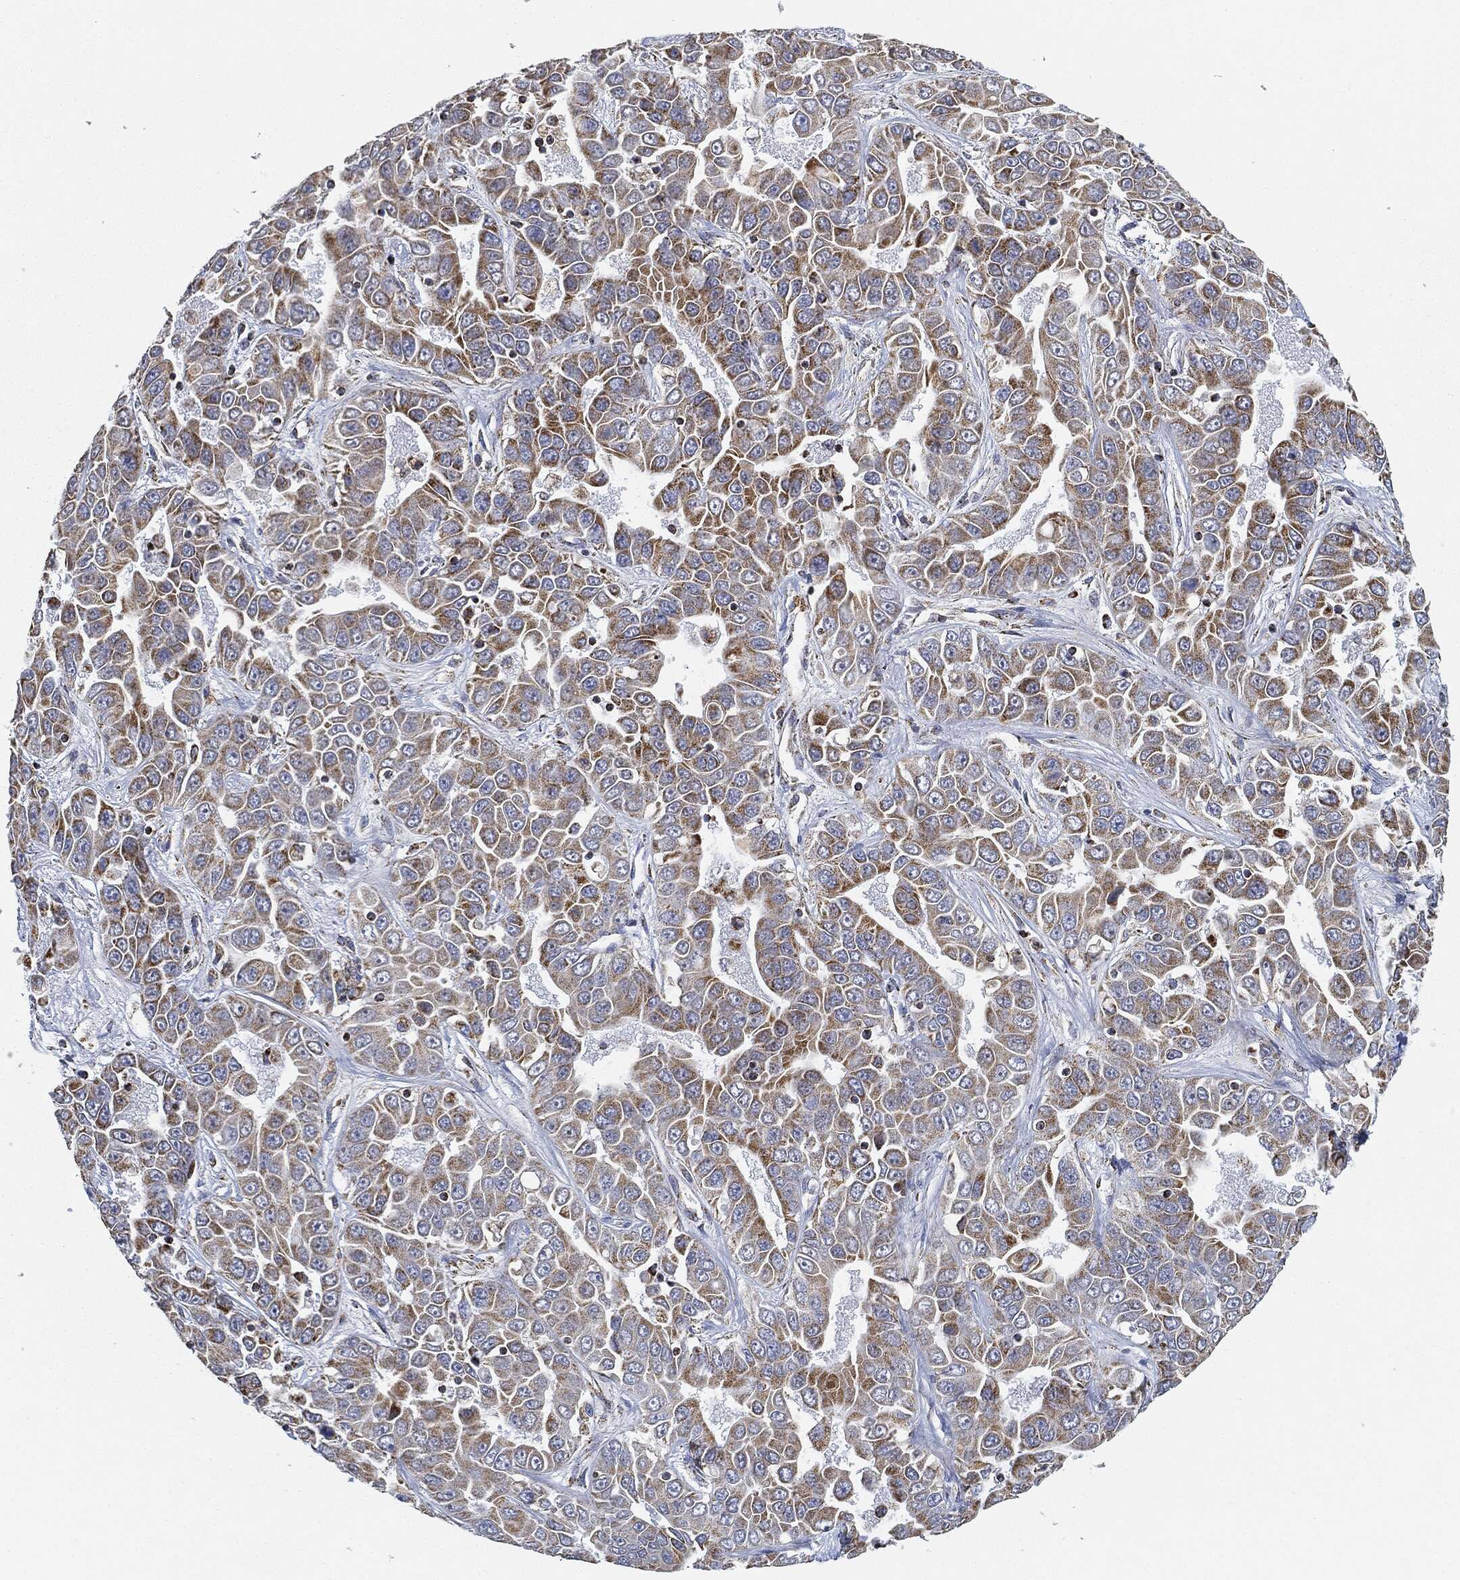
{"staining": {"intensity": "strong", "quantity": "25%-75%", "location": "cytoplasmic/membranous"}, "tissue": "liver cancer", "cell_type": "Tumor cells", "image_type": "cancer", "snomed": [{"axis": "morphology", "description": "Cholangiocarcinoma"}, {"axis": "topography", "description": "Liver"}], "caption": "An IHC histopathology image of tumor tissue is shown. Protein staining in brown shows strong cytoplasmic/membranous positivity in cholangiocarcinoma (liver) within tumor cells. (DAB (3,3'-diaminobenzidine) = brown stain, brightfield microscopy at high magnification).", "gene": "CAPN15", "patient": {"sex": "female", "age": 52}}